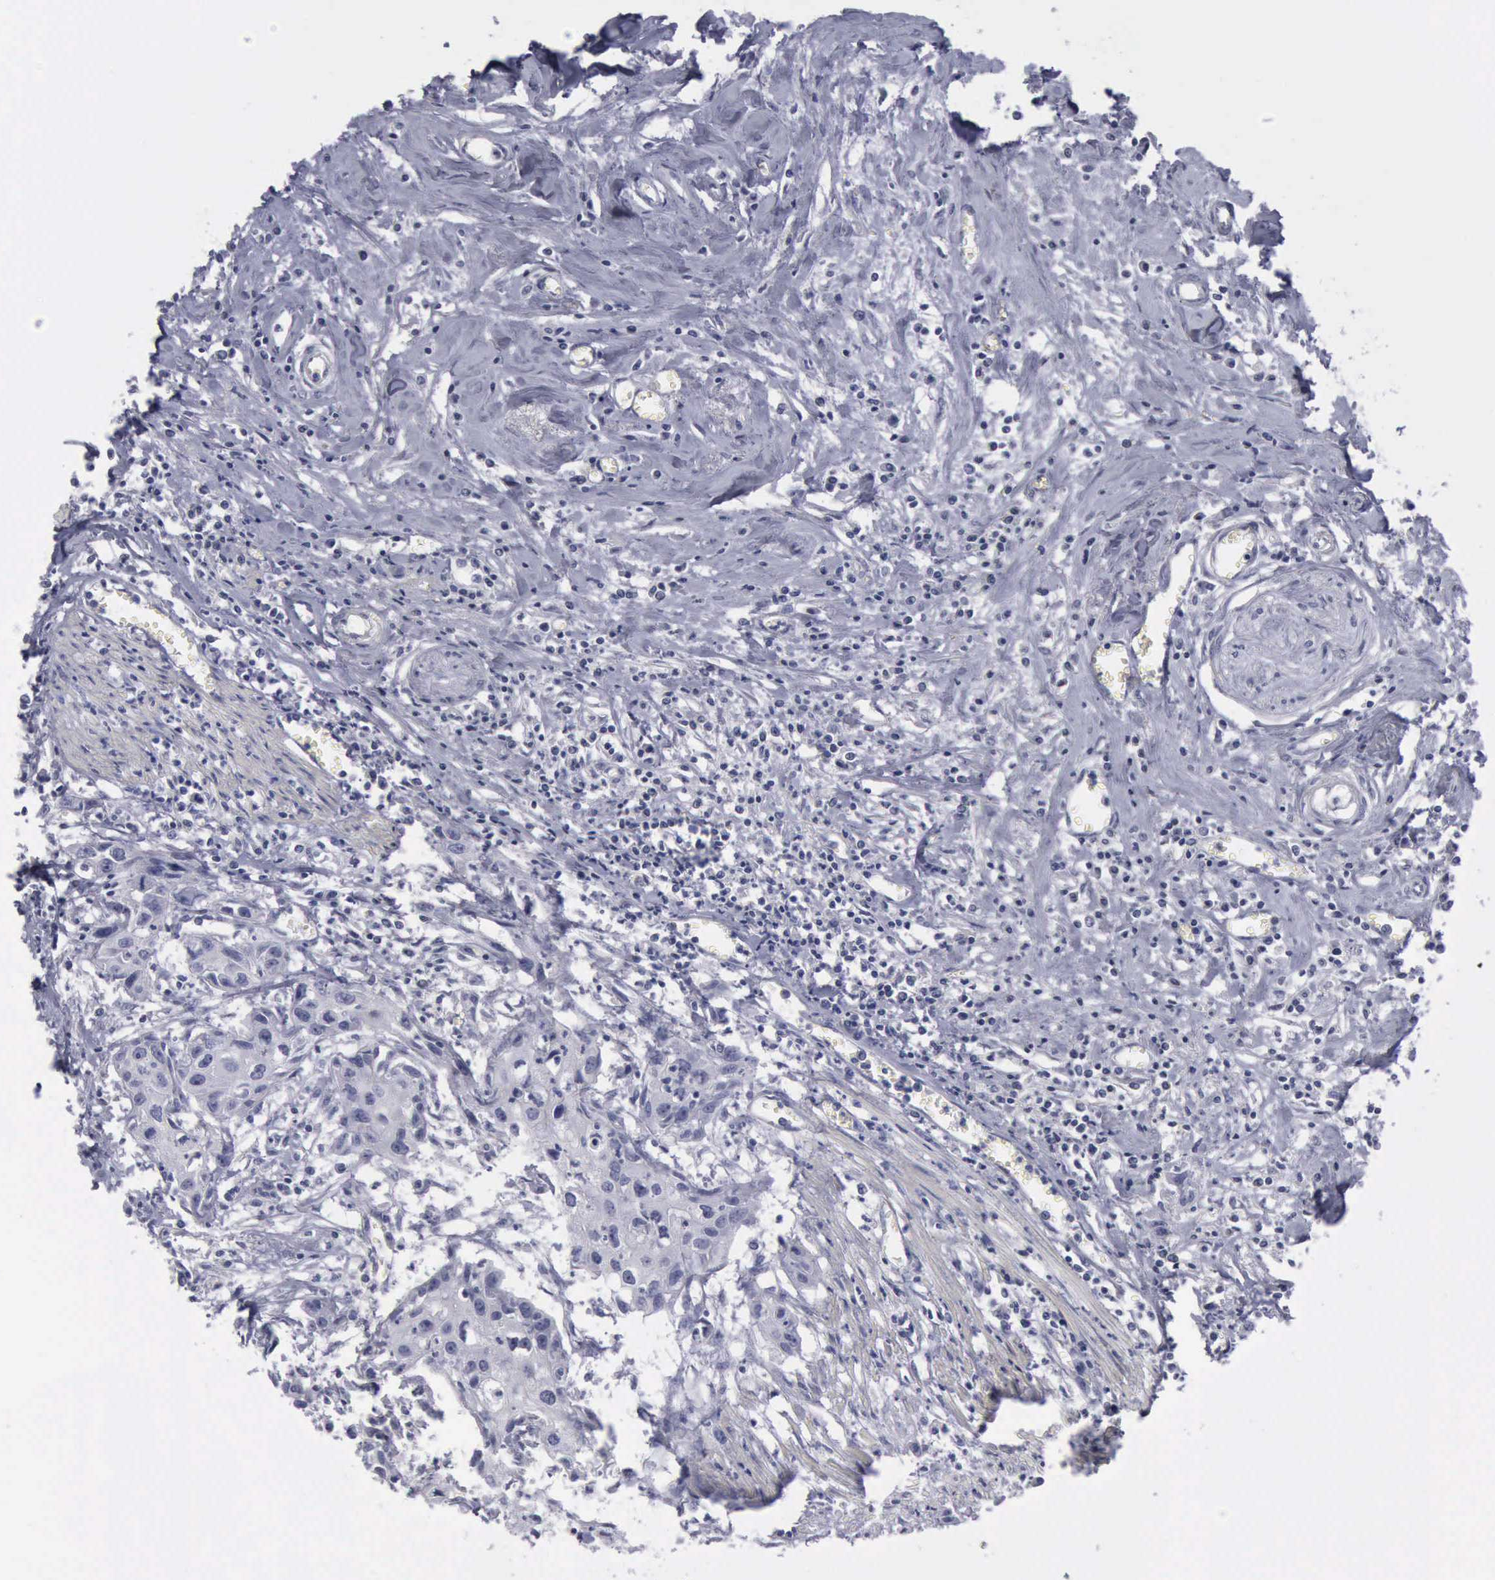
{"staining": {"intensity": "negative", "quantity": "none", "location": "none"}, "tissue": "urothelial cancer", "cell_type": "Tumor cells", "image_type": "cancer", "snomed": [{"axis": "morphology", "description": "Urothelial carcinoma, High grade"}, {"axis": "topography", "description": "Urinary bladder"}], "caption": "Tumor cells show no significant staining in urothelial carcinoma (high-grade). Brightfield microscopy of immunohistochemistry (IHC) stained with DAB (3,3'-diaminobenzidine) (brown) and hematoxylin (blue), captured at high magnification.", "gene": "KRT13", "patient": {"sex": "male", "age": 54}}